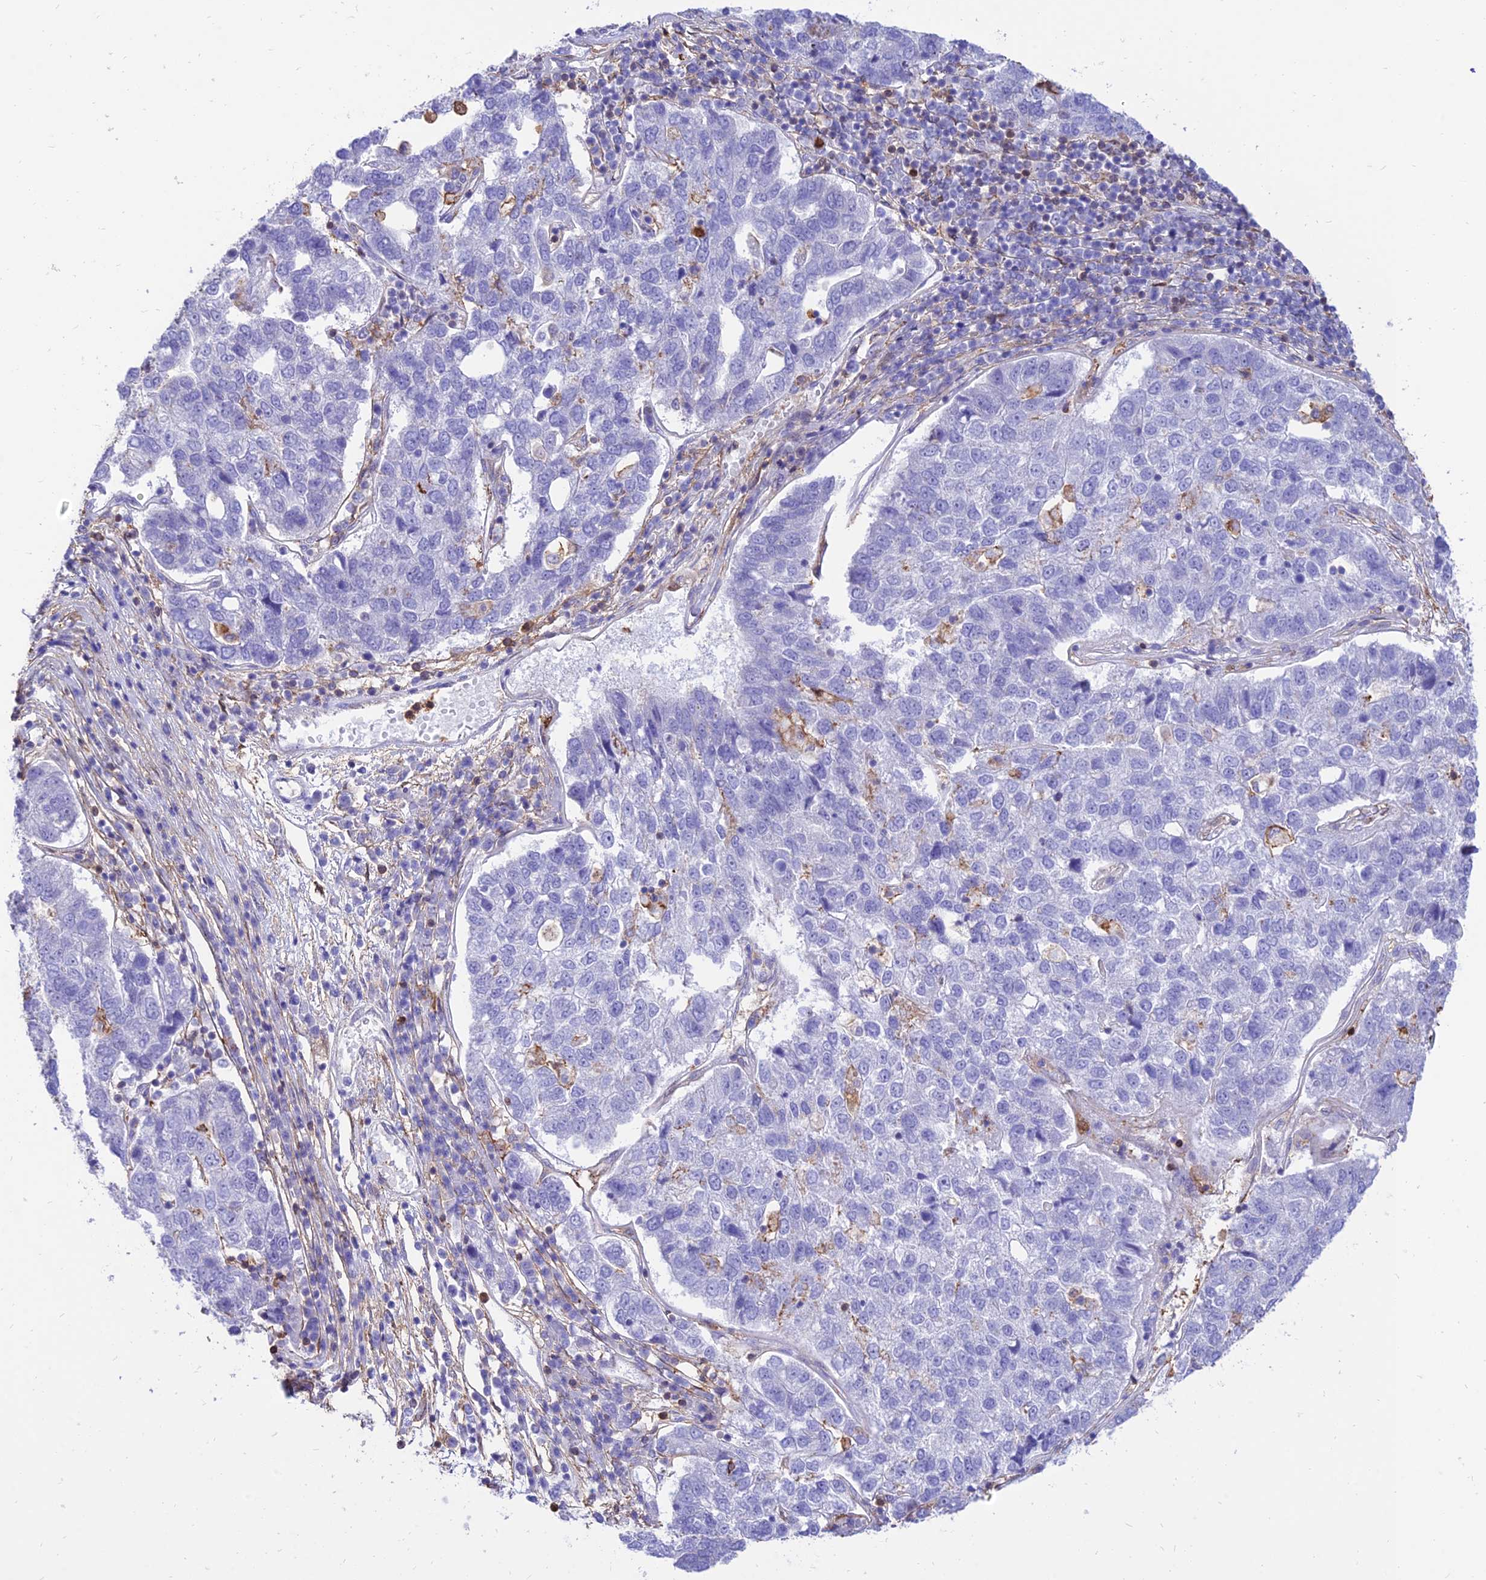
{"staining": {"intensity": "negative", "quantity": "none", "location": "none"}, "tissue": "pancreatic cancer", "cell_type": "Tumor cells", "image_type": "cancer", "snomed": [{"axis": "morphology", "description": "Adenocarcinoma, NOS"}, {"axis": "topography", "description": "Pancreas"}], "caption": "High magnification brightfield microscopy of pancreatic cancer (adenocarcinoma) stained with DAB (brown) and counterstained with hematoxylin (blue): tumor cells show no significant expression. (DAB (3,3'-diaminobenzidine) IHC, high magnification).", "gene": "SREK1IP1", "patient": {"sex": "female", "age": 61}}